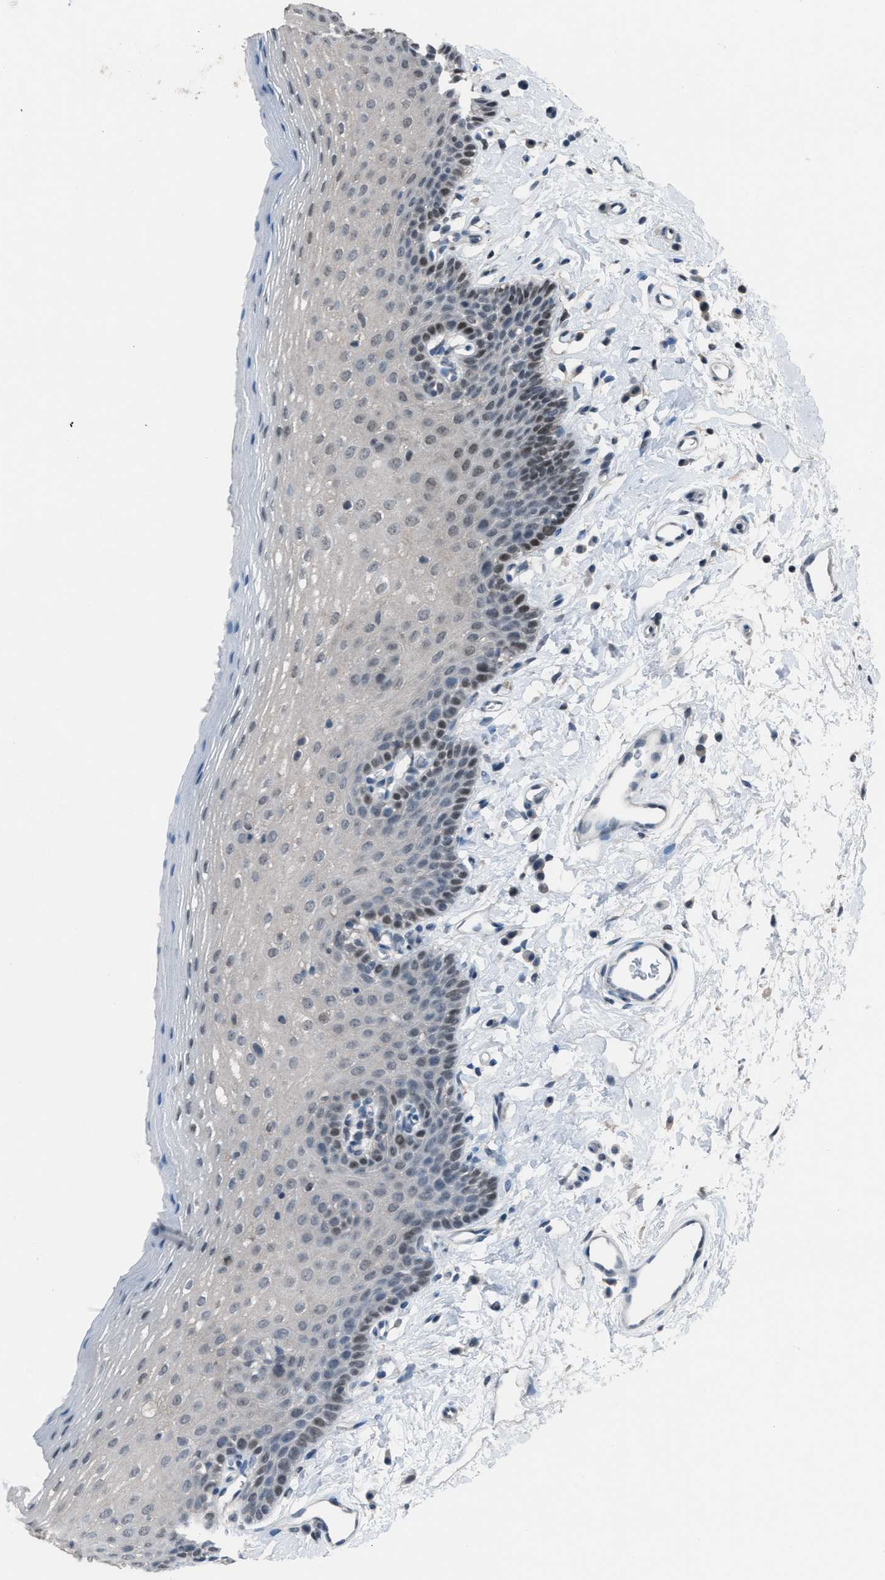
{"staining": {"intensity": "weak", "quantity": "25%-75%", "location": "nuclear"}, "tissue": "oral mucosa", "cell_type": "Squamous epithelial cells", "image_type": "normal", "snomed": [{"axis": "morphology", "description": "Normal tissue, NOS"}, {"axis": "topography", "description": "Oral tissue"}], "caption": "This photomicrograph reveals immunohistochemistry staining of unremarkable human oral mucosa, with low weak nuclear positivity in approximately 25%-75% of squamous epithelial cells.", "gene": "ZNF276", "patient": {"sex": "male", "age": 66}}